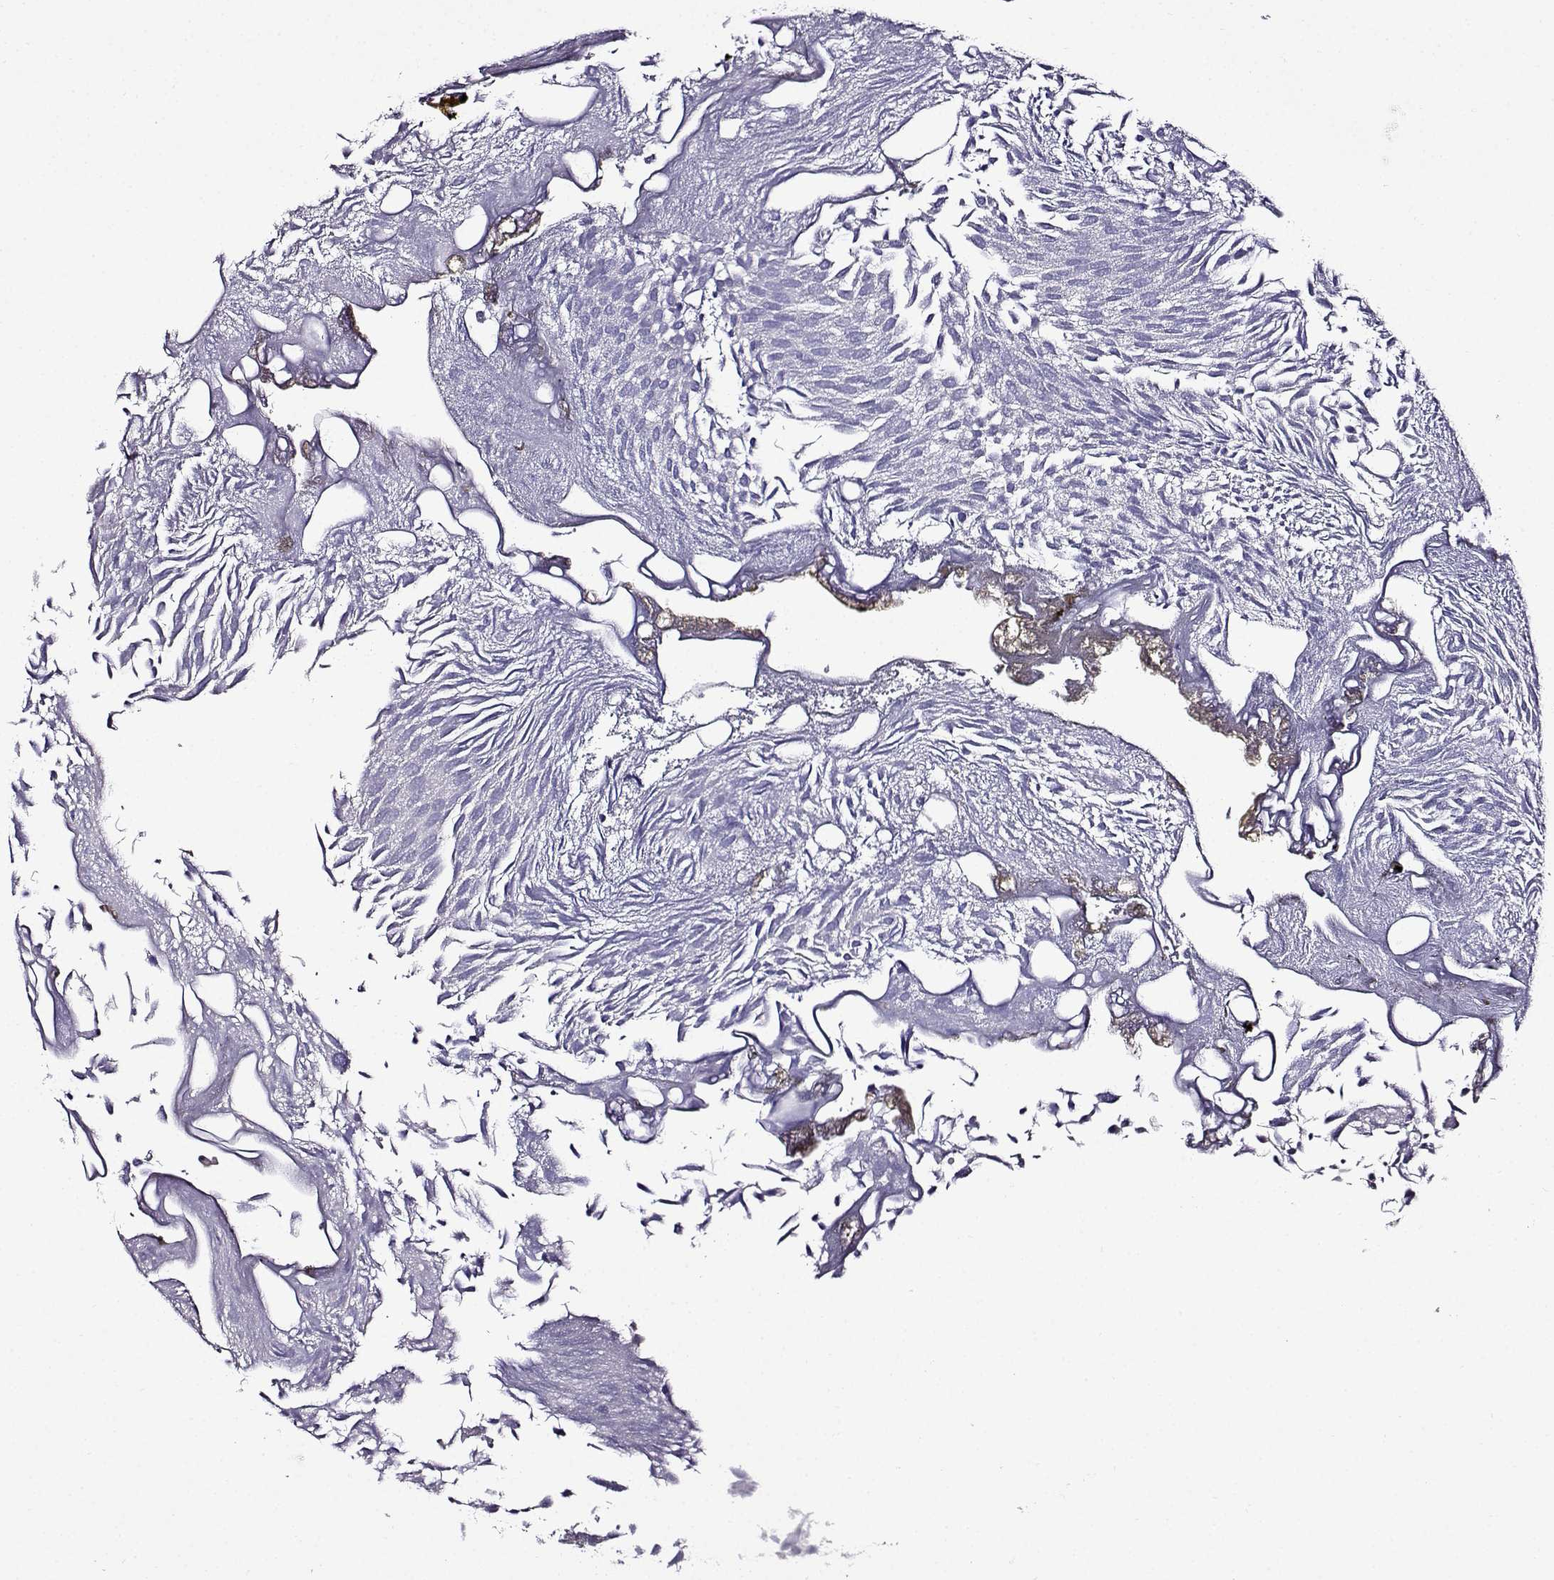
{"staining": {"intensity": "negative", "quantity": "none", "location": "none"}, "tissue": "urothelial cancer", "cell_type": "Tumor cells", "image_type": "cancer", "snomed": [{"axis": "morphology", "description": "Urothelial carcinoma, Low grade"}, {"axis": "topography", "description": "Urinary bladder"}], "caption": "A histopathology image of human urothelial cancer is negative for staining in tumor cells.", "gene": "TMEM266", "patient": {"sex": "male", "age": 52}}